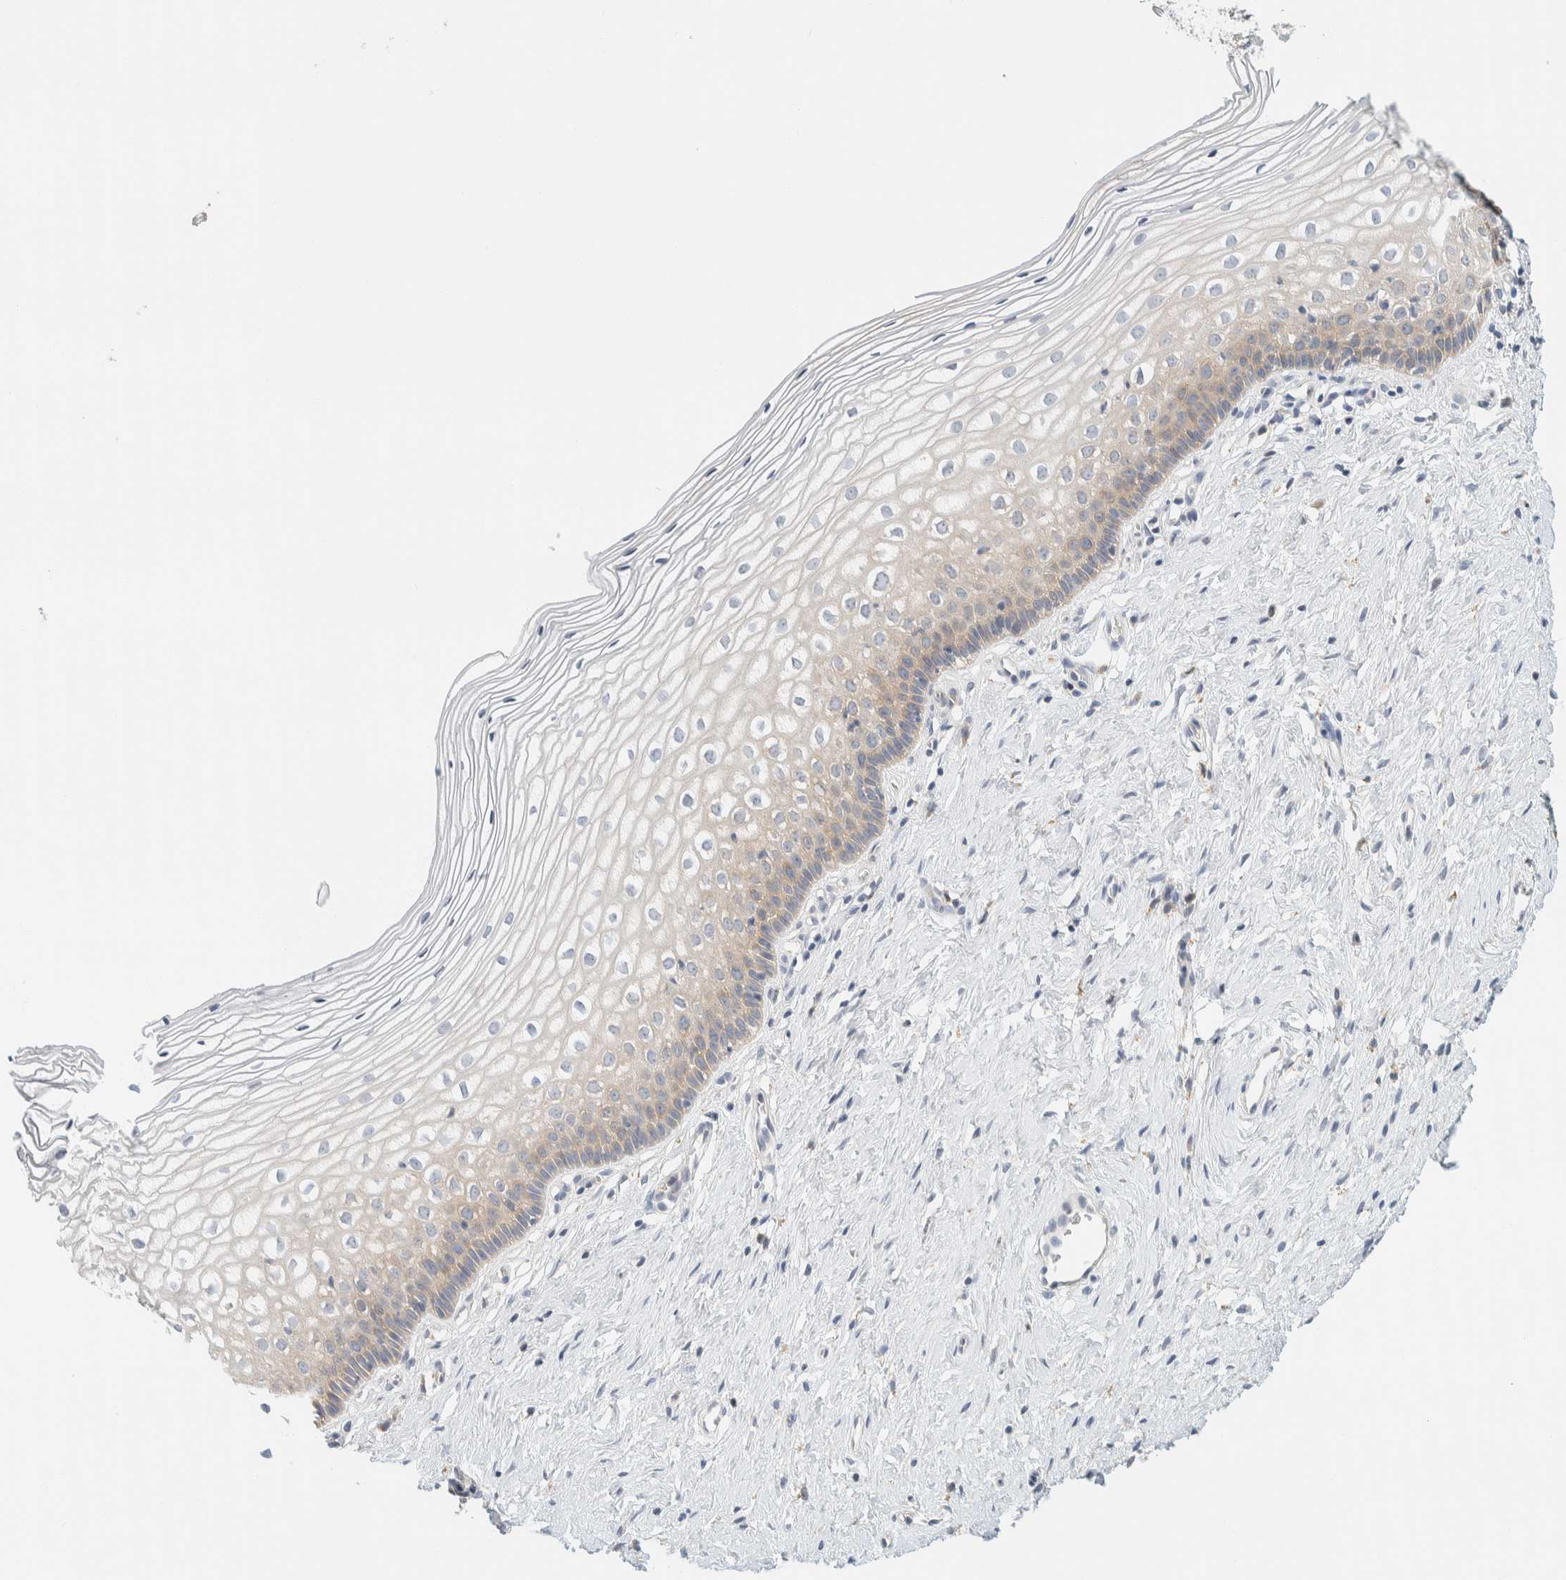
{"staining": {"intensity": "weak", "quantity": "25%-75%", "location": "cytoplasmic/membranous"}, "tissue": "cervix", "cell_type": "Squamous epithelial cells", "image_type": "normal", "snomed": [{"axis": "morphology", "description": "Normal tissue, NOS"}, {"axis": "topography", "description": "Cervix"}], "caption": "A low amount of weak cytoplasmic/membranous expression is present in approximately 25%-75% of squamous epithelial cells in unremarkable cervix. (Brightfield microscopy of DAB IHC at high magnification).", "gene": "AARSD1", "patient": {"sex": "female", "age": 27}}